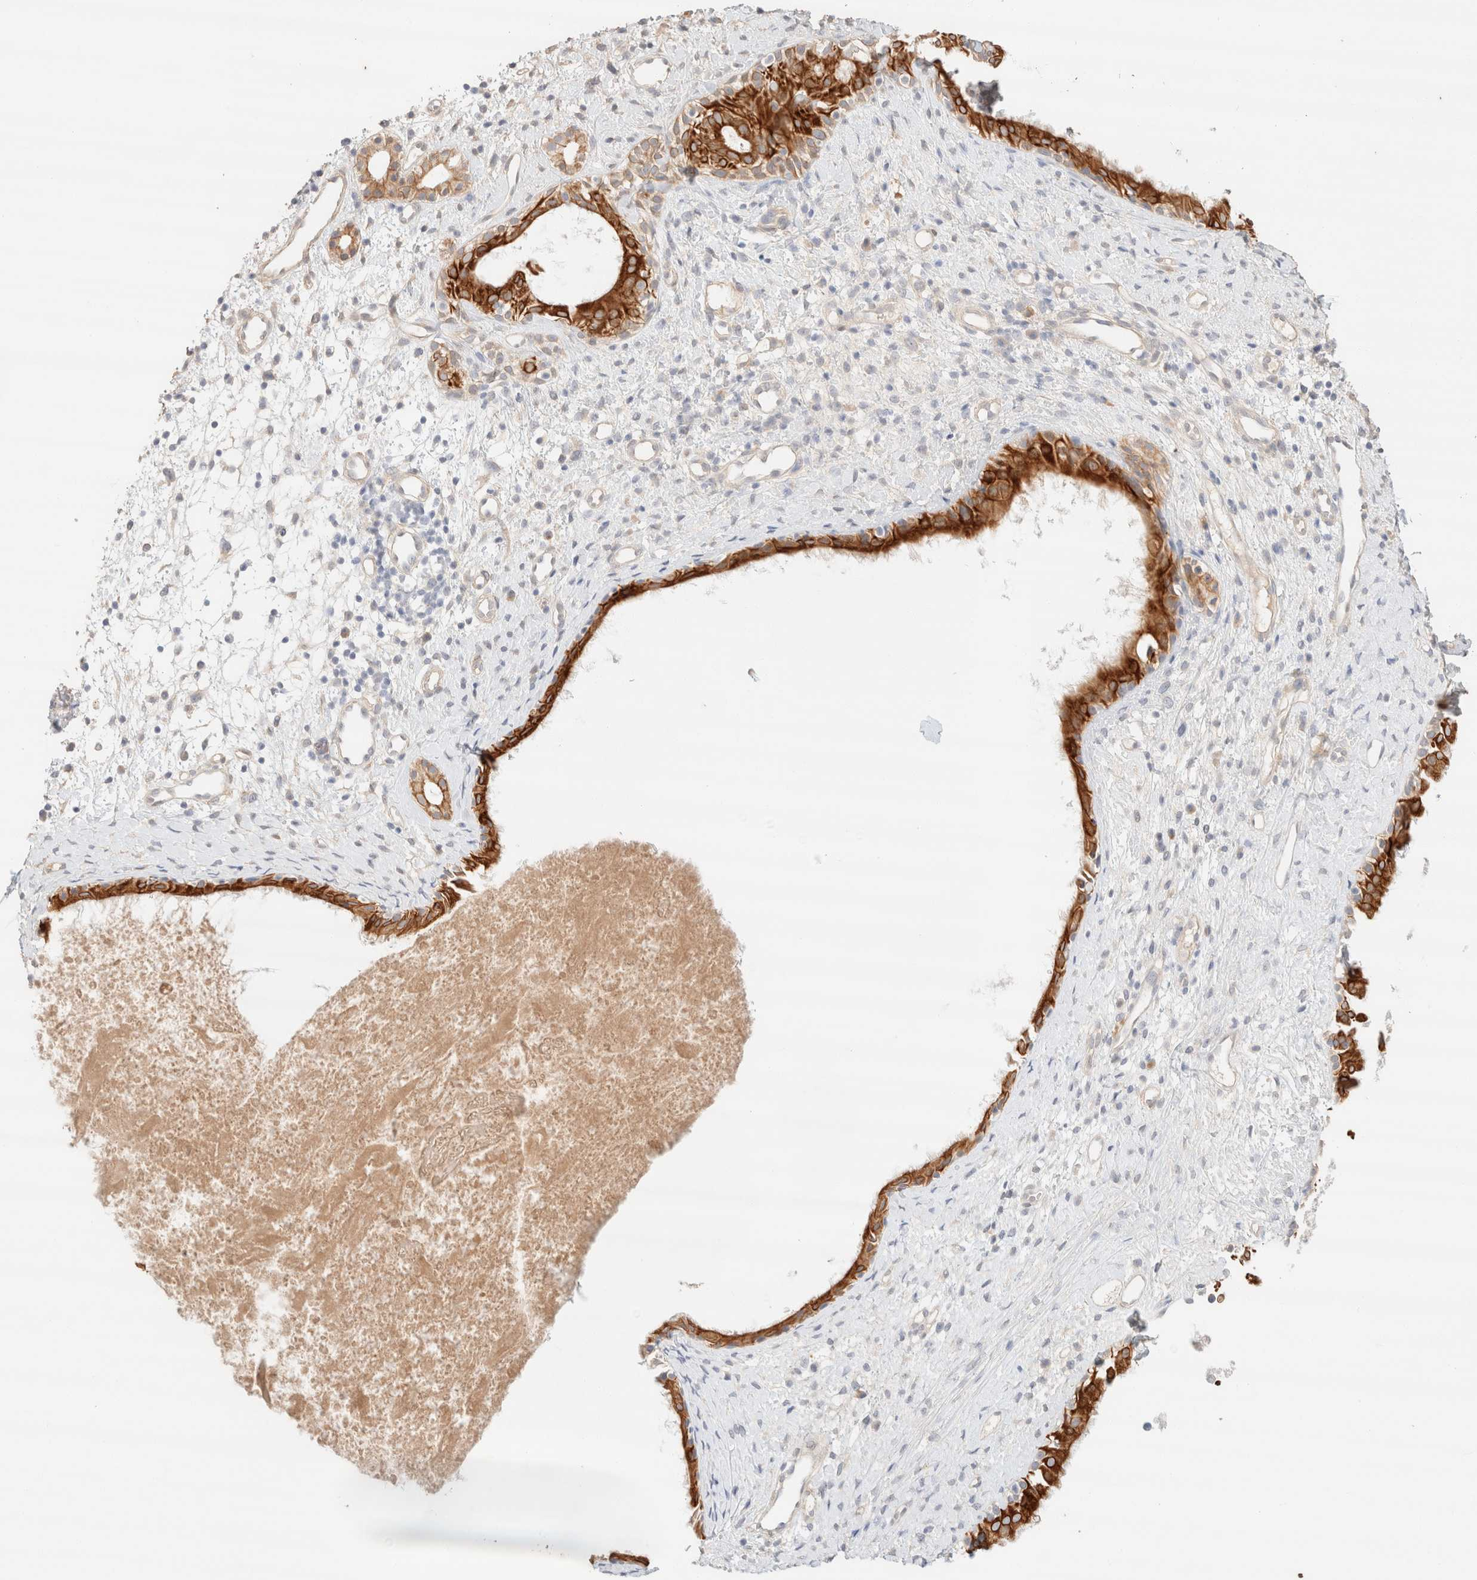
{"staining": {"intensity": "strong", "quantity": ">75%", "location": "cytoplasmic/membranous"}, "tissue": "nasopharynx", "cell_type": "Respiratory epithelial cells", "image_type": "normal", "snomed": [{"axis": "morphology", "description": "Normal tissue, NOS"}, {"axis": "topography", "description": "Nasopharynx"}], "caption": "Immunohistochemical staining of normal nasopharynx demonstrates >75% levels of strong cytoplasmic/membranous protein staining in approximately >75% of respiratory epithelial cells. (brown staining indicates protein expression, while blue staining denotes nuclei).", "gene": "CSNK1E", "patient": {"sex": "male", "age": 22}}